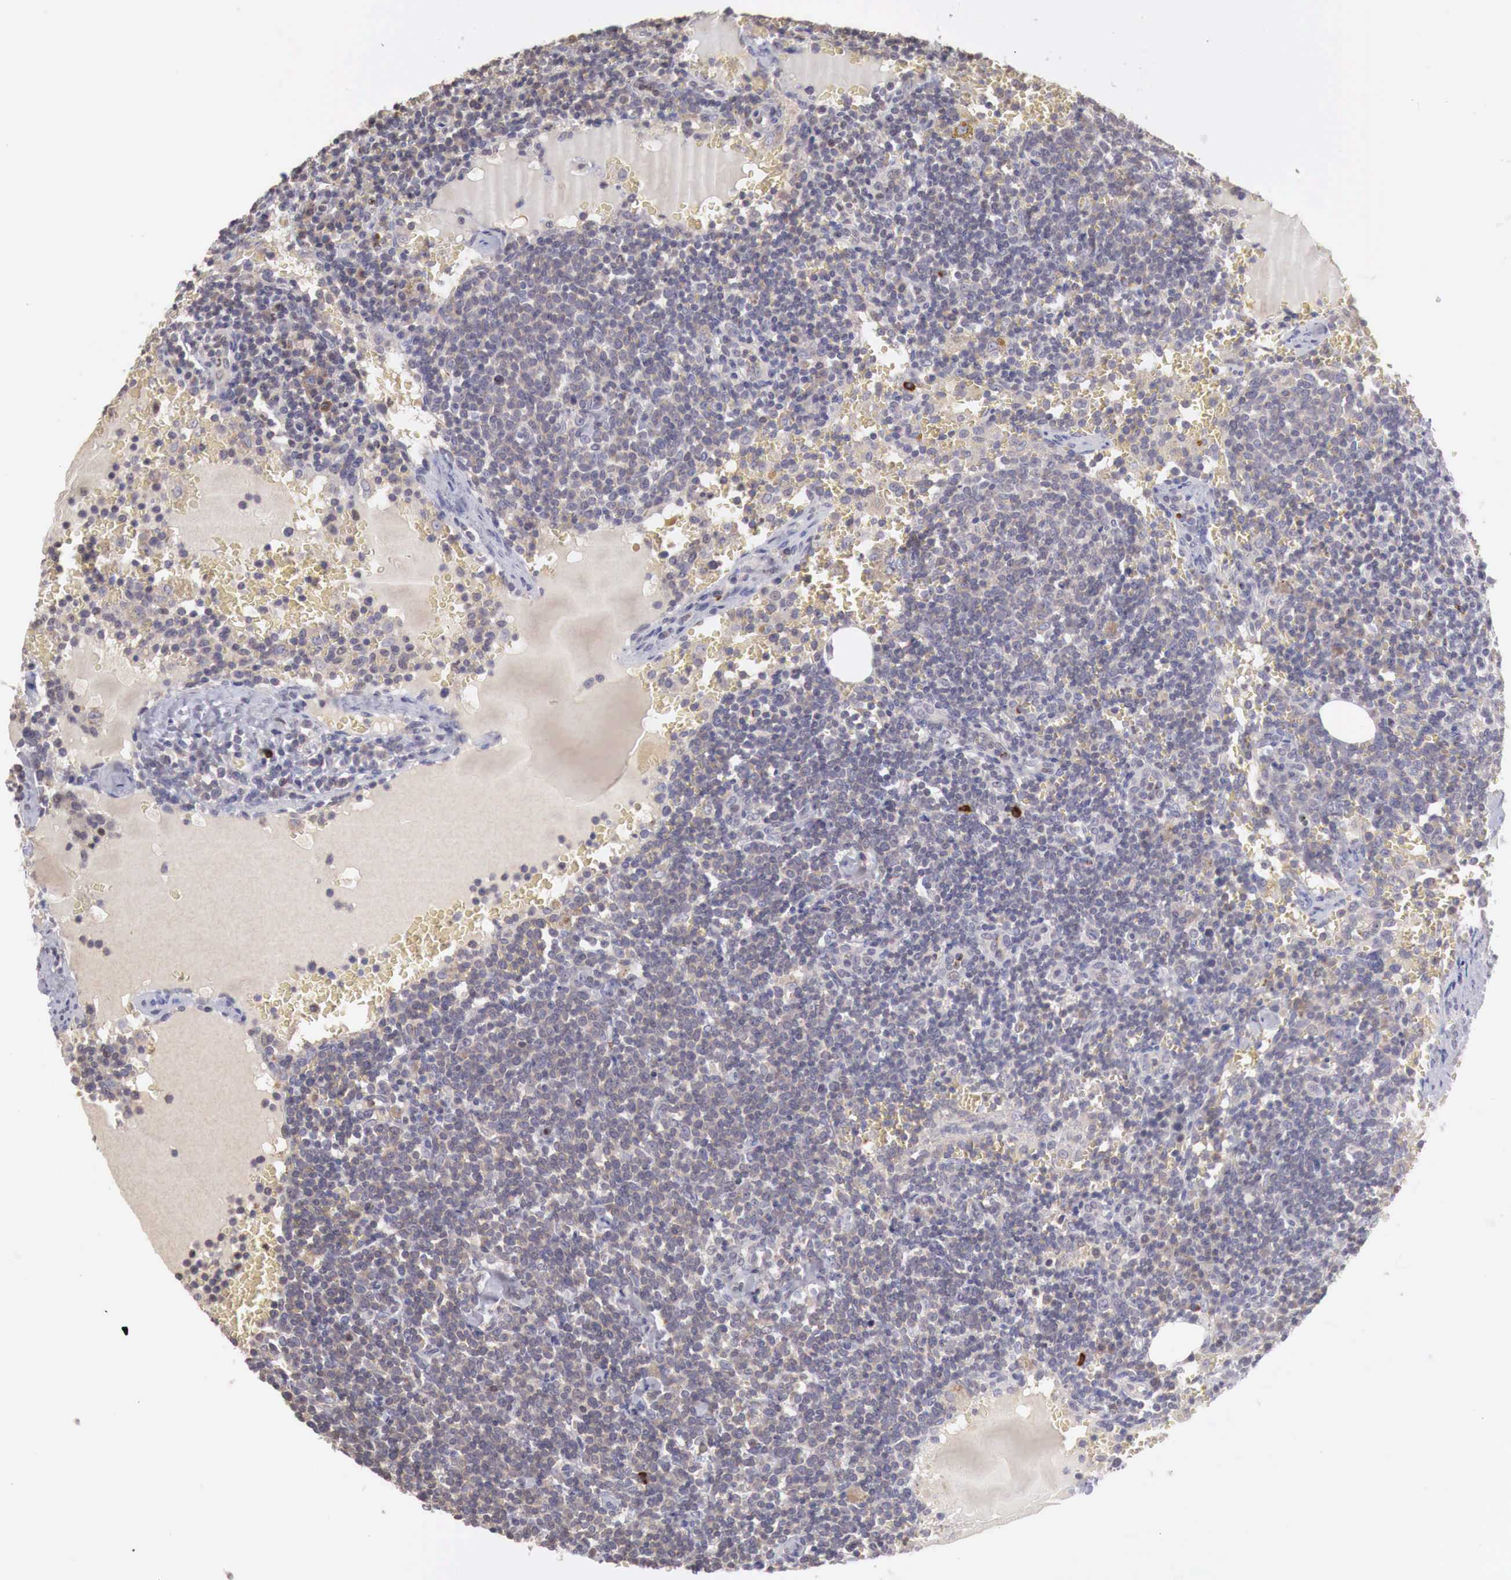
{"staining": {"intensity": "negative", "quantity": "none", "location": "none"}, "tissue": "lymphoma", "cell_type": "Tumor cells", "image_type": "cancer", "snomed": [{"axis": "morphology", "description": "Malignant lymphoma, non-Hodgkin's type, High grade"}, {"axis": "topography", "description": "Lymph node"}], "caption": "This is an immunohistochemistry (IHC) micrograph of lymphoma. There is no staining in tumor cells.", "gene": "TBC1D9", "patient": {"sex": "female", "age": 76}}